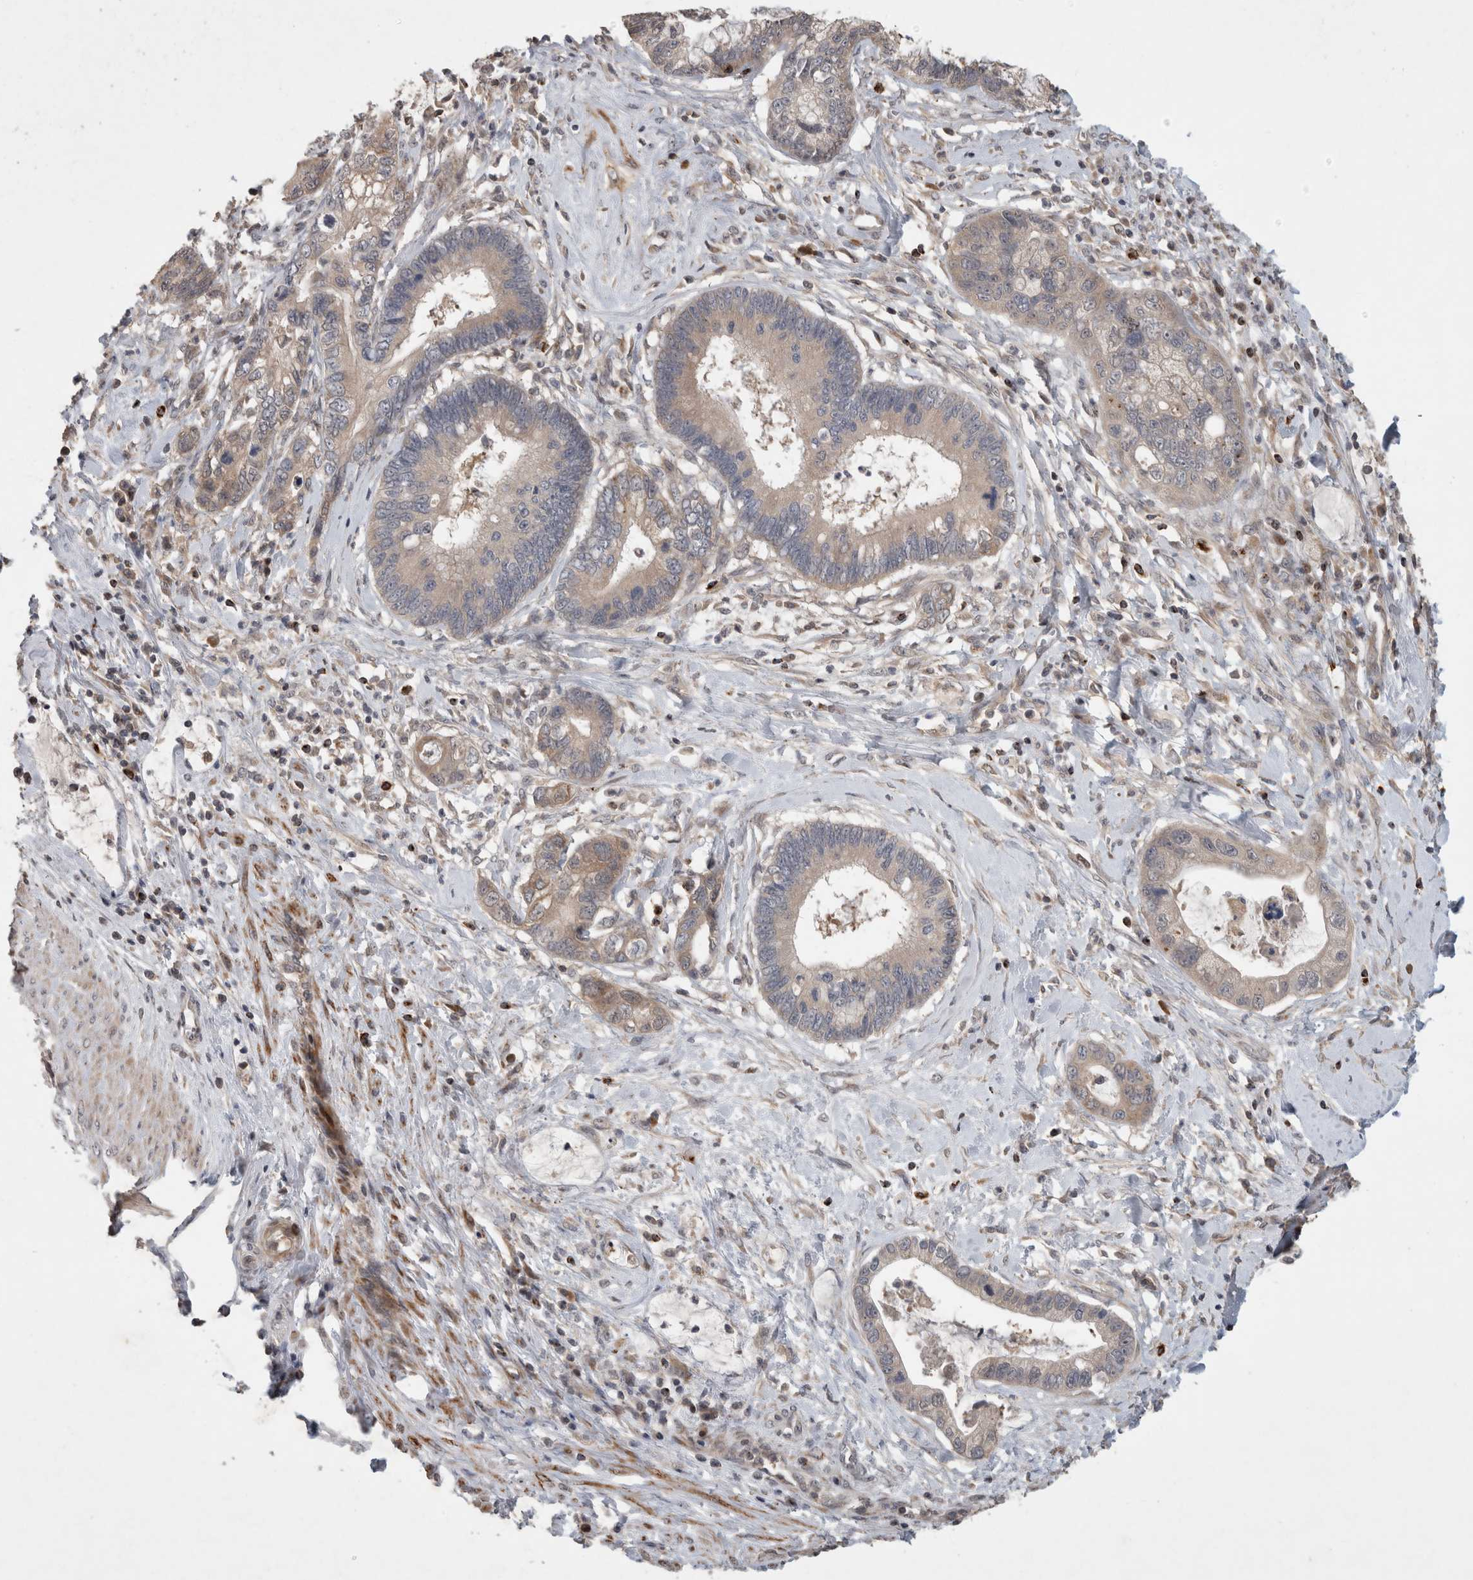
{"staining": {"intensity": "weak", "quantity": "25%-75%", "location": "cytoplasmic/membranous"}, "tissue": "cervical cancer", "cell_type": "Tumor cells", "image_type": "cancer", "snomed": [{"axis": "morphology", "description": "Adenocarcinoma, NOS"}, {"axis": "topography", "description": "Cervix"}], "caption": "Protein staining demonstrates weak cytoplasmic/membranous positivity in approximately 25%-75% of tumor cells in cervical cancer. (DAB IHC with brightfield microscopy, high magnification).", "gene": "SERAC1", "patient": {"sex": "female", "age": 44}}